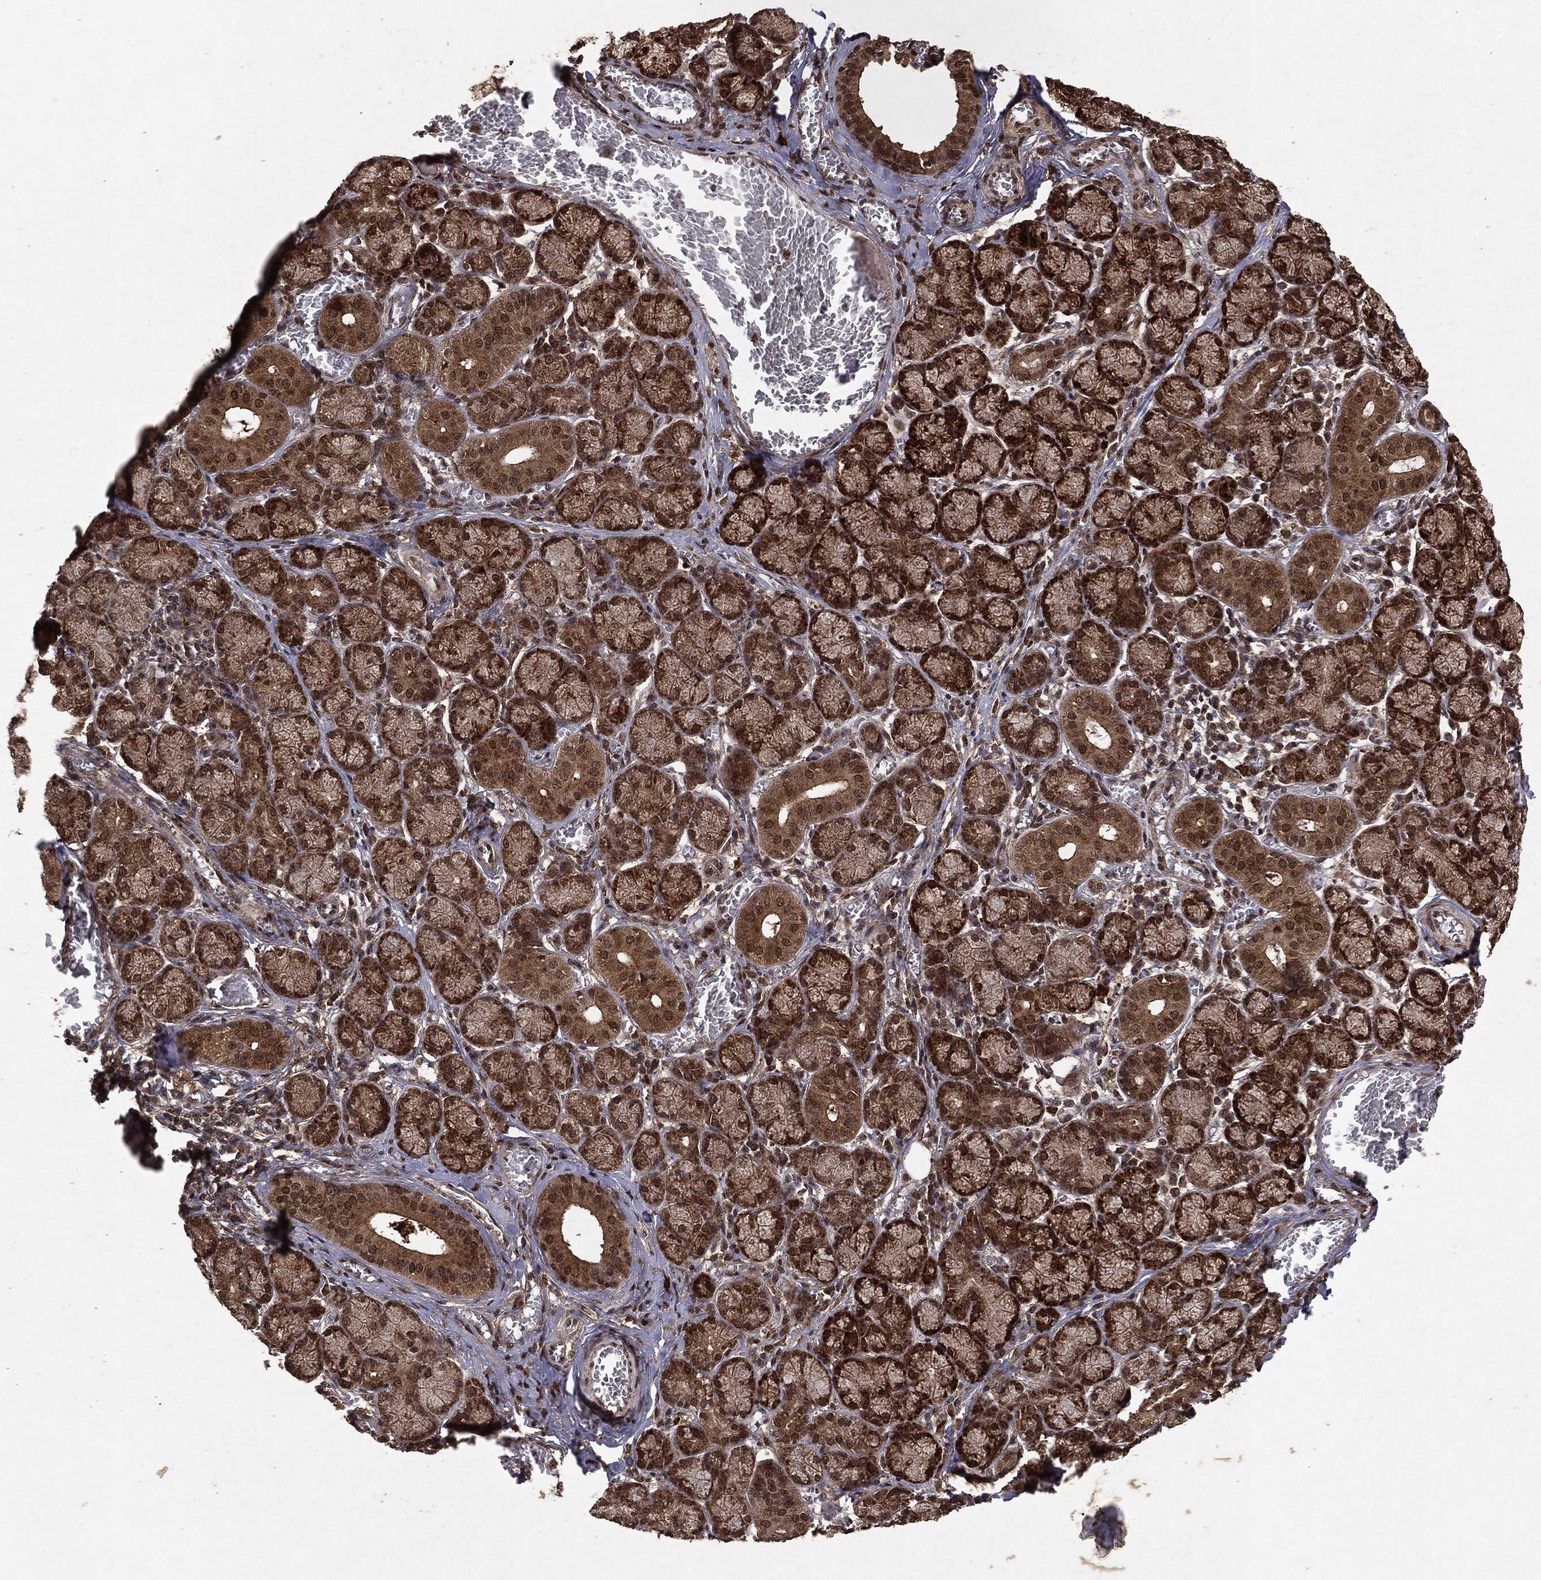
{"staining": {"intensity": "moderate", "quantity": ">75%", "location": "cytoplasmic/membranous,nuclear"}, "tissue": "salivary gland", "cell_type": "Glandular cells", "image_type": "normal", "snomed": [{"axis": "morphology", "description": "Normal tissue, NOS"}, {"axis": "topography", "description": "Salivary gland"}, {"axis": "topography", "description": "Peripheral nerve tissue"}], "caption": "High-power microscopy captured an IHC image of normal salivary gland, revealing moderate cytoplasmic/membranous,nuclear positivity in approximately >75% of glandular cells. The protein is shown in brown color, while the nuclei are stained blue.", "gene": "PEBP1", "patient": {"sex": "female", "age": 24}}